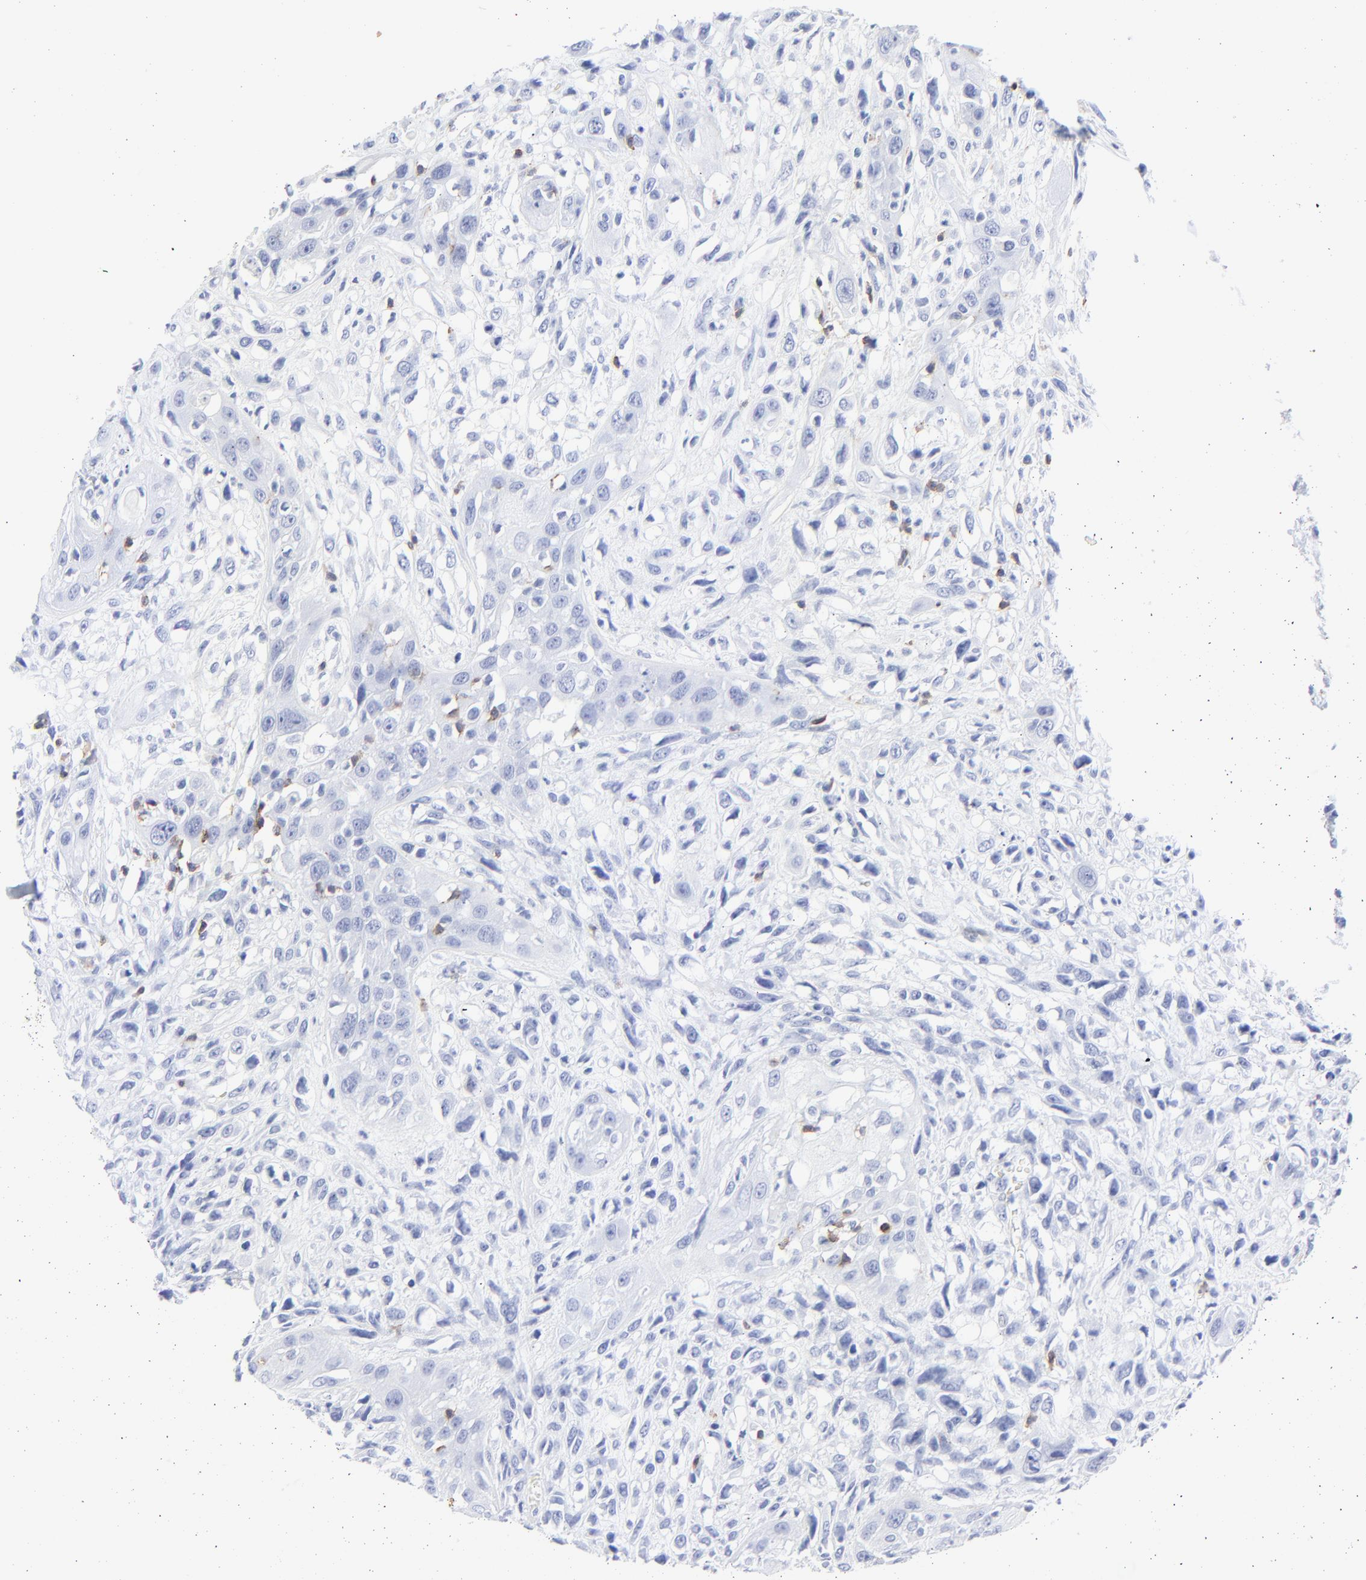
{"staining": {"intensity": "negative", "quantity": "none", "location": "none"}, "tissue": "head and neck cancer", "cell_type": "Tumor cells", "image_type": "cancer", "snomed": [{"axis": "morphology", "description": "Necrosis, NOS"}, {"axis": "morphology", "description": "Neoplasm, malignant, NOS"}, {"axis": "topography", "description": "Salivary gland"}, {"axis": "topography", "description": "Head-Neck"}], "caption": "Tumor cells show no significant protein expression in head and neck cancer (malignant neoplasm). (Stains: DAB IHC with hematoxylin counter stain, Microscopy: brightfield microscopy at high magnification).", "gene": "LCK", "patient": {"sex": "male", "age": 43}}